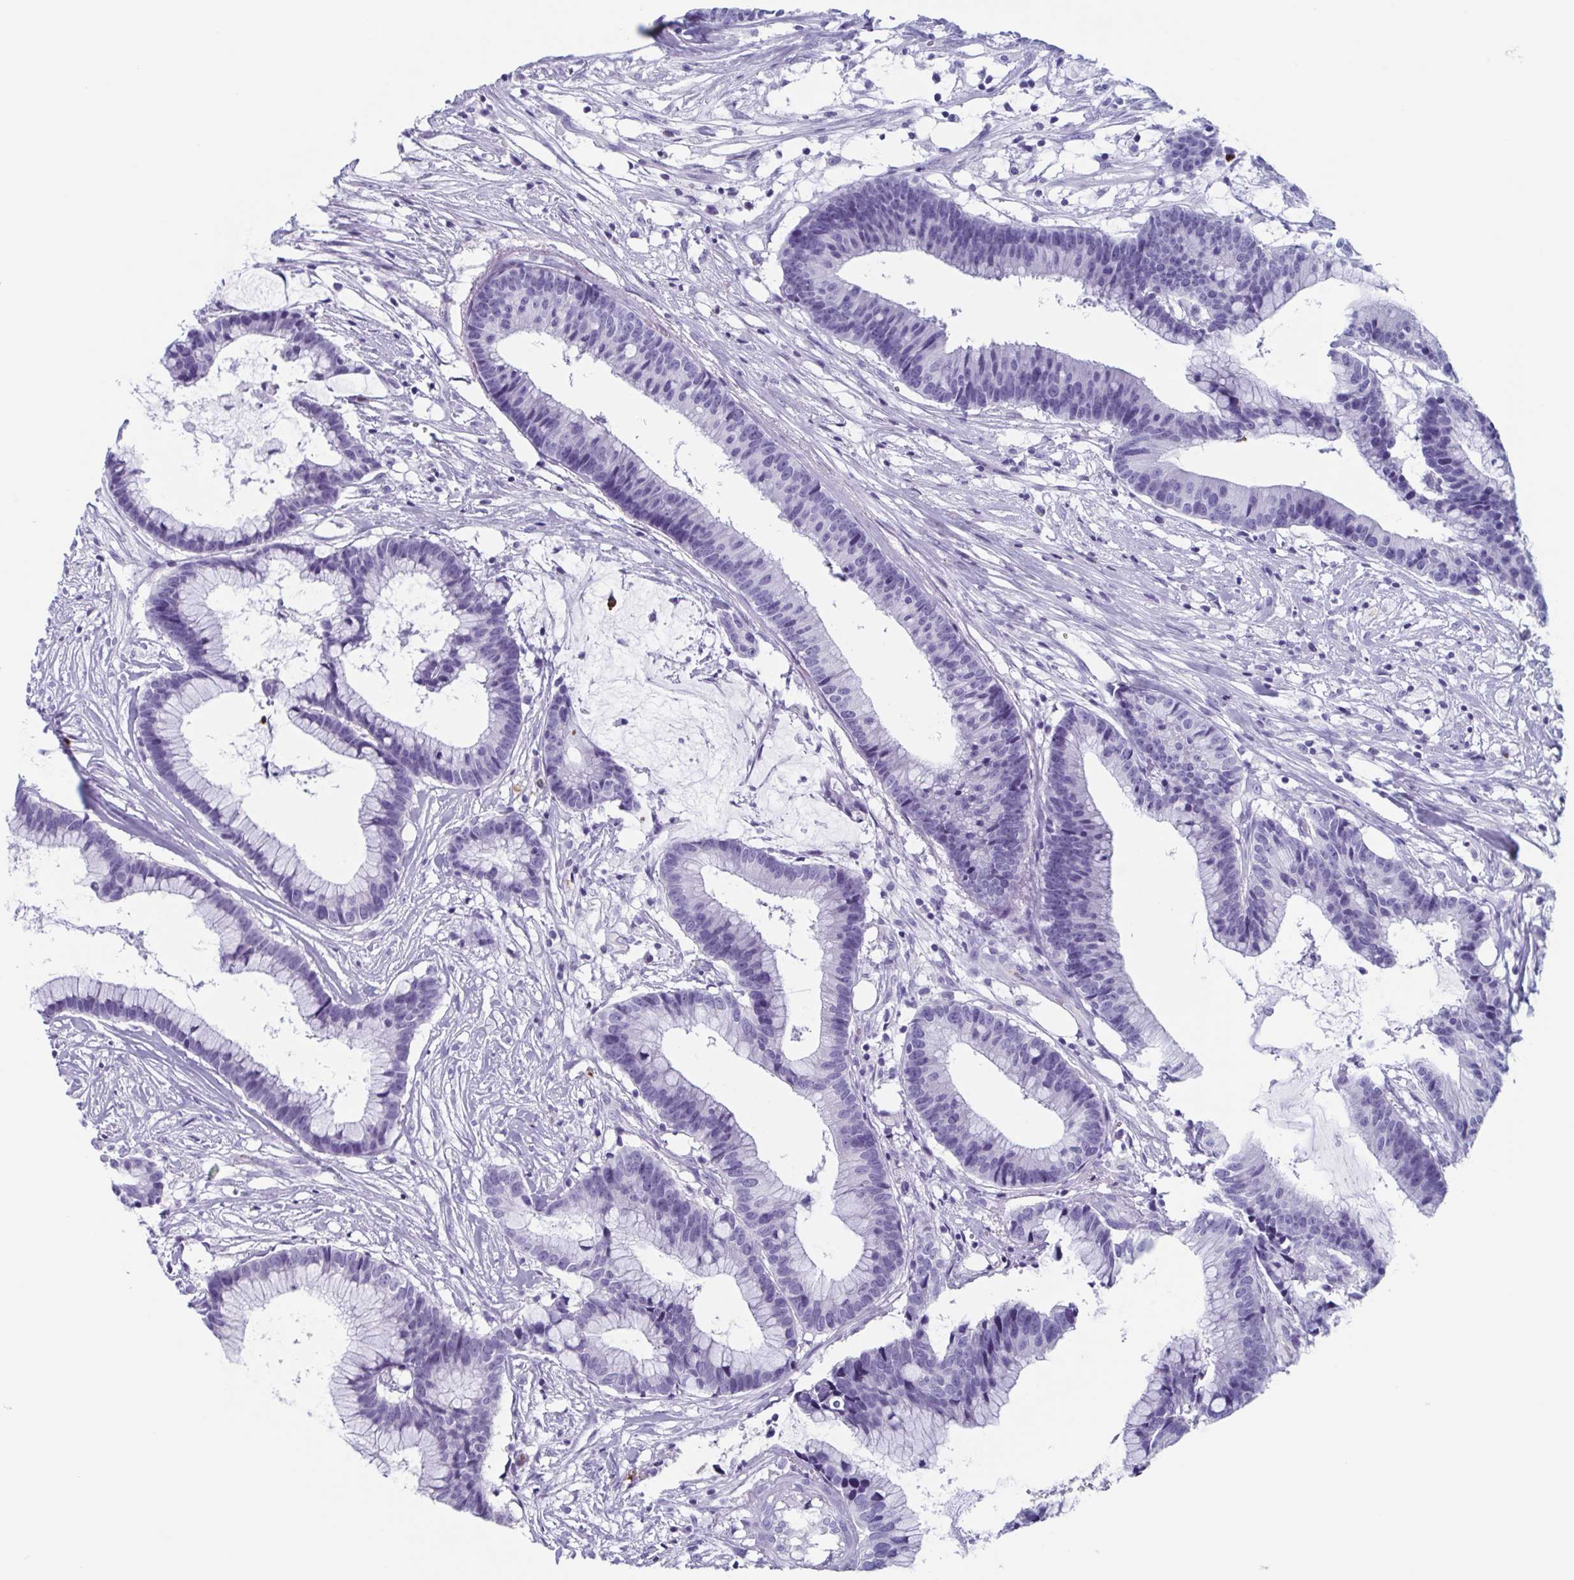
{"staining": {"intensity": "negative", "quantity": "none", "location": "none"}, "tissue": "colorectal cancer", "cell_type": "Tumor cells", "image_type": "cancer", "snomed": [{"axis": "morphology", "description": "Adenocarcinoma, NOS"}, {"axis": "topography", "description": "Colon"}], "caption": "Histopathology image shows no protein positivity in tumor cells of colorectal adenocarcinoma tissue. (DAB (3,3'-diaminobenzidine) immunohistochemistry, high magnification).", "gene": "BPI", "patient": {"sex": "female", "age": 78}}